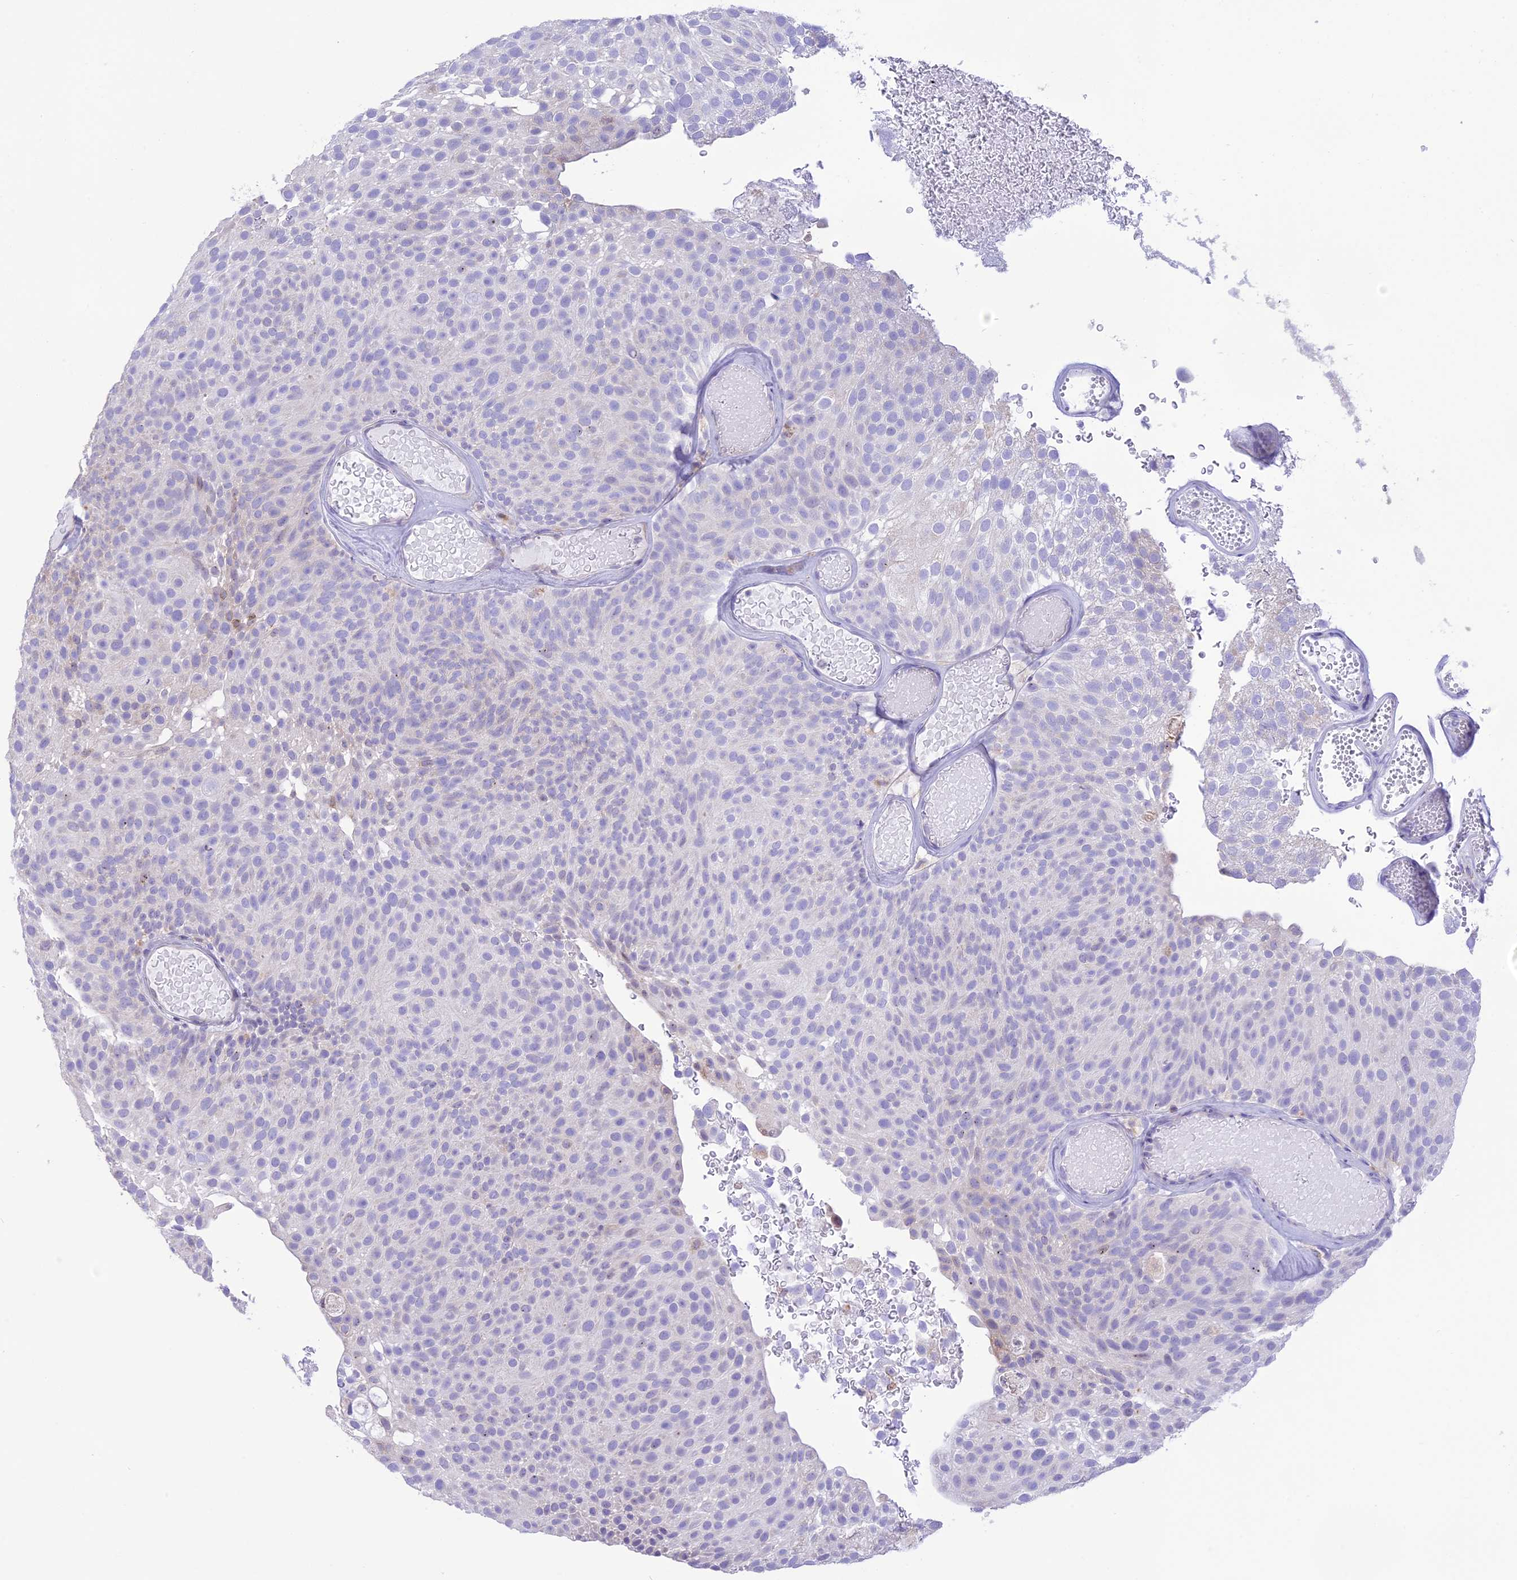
{"staining": {"intensity": "negative", "quantity": "none", "location": "none"}, "tissue": "urothelial cancer", "cell_type": "Tumor cells", "image_type": "cancer", "snomed": [{"axis": "morphology", "description": "Urothelial carcinoma, Low grade"}, {"axis": "topography", "description": "Urinary bladder"}], "caption": "This histopathology image is of urothelial cancer stained with IHC to label a protein in brown with the nuclei are counter-stained blue. There is no positivity in tumor cells.", "gene": "DOC2B", "patient": {"sex": "male", "age": 78}}